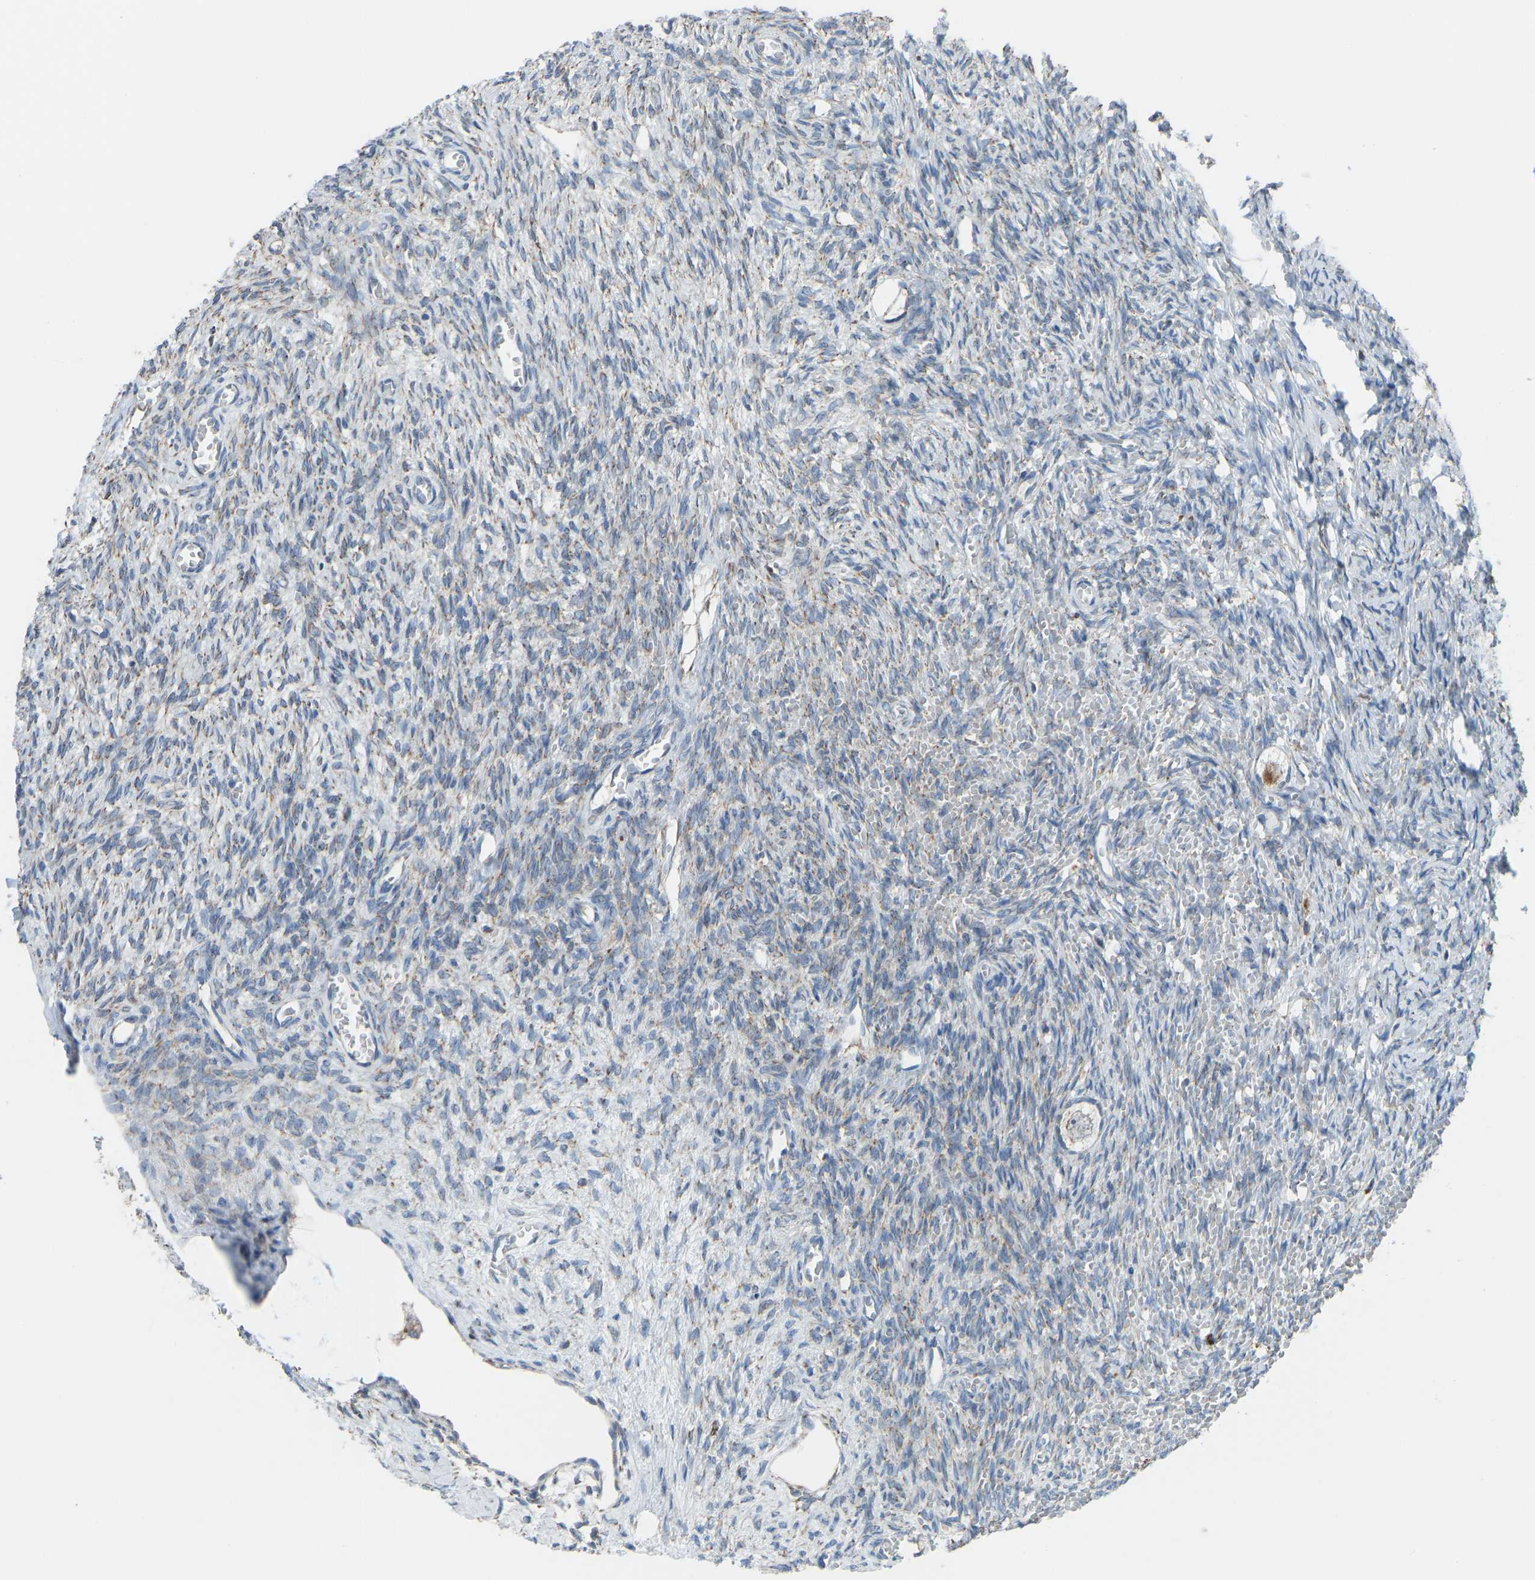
{"staining": {"intensity": "weak", "quantity": ">75%", "location": "cytoplasmic/membranous"}, "tissue": "ovary", "cell_type": "Follicle cells", "image_type": "normal", "snomed": [{"axis": "morphology", "description": "Normal tissue, NOS"}, {"axis": "topography", "description": "Ovary"}], "caption": "Unremarkable ovary exhibits weak cytoplasmic/membranous staining in about >75% of follicle cells, visualized by immunohistochemistry. (IHC, brightfield microscopy, high magnification).", "gene": "SMIM20", "patient": {"sex": "female", "age": 27}}